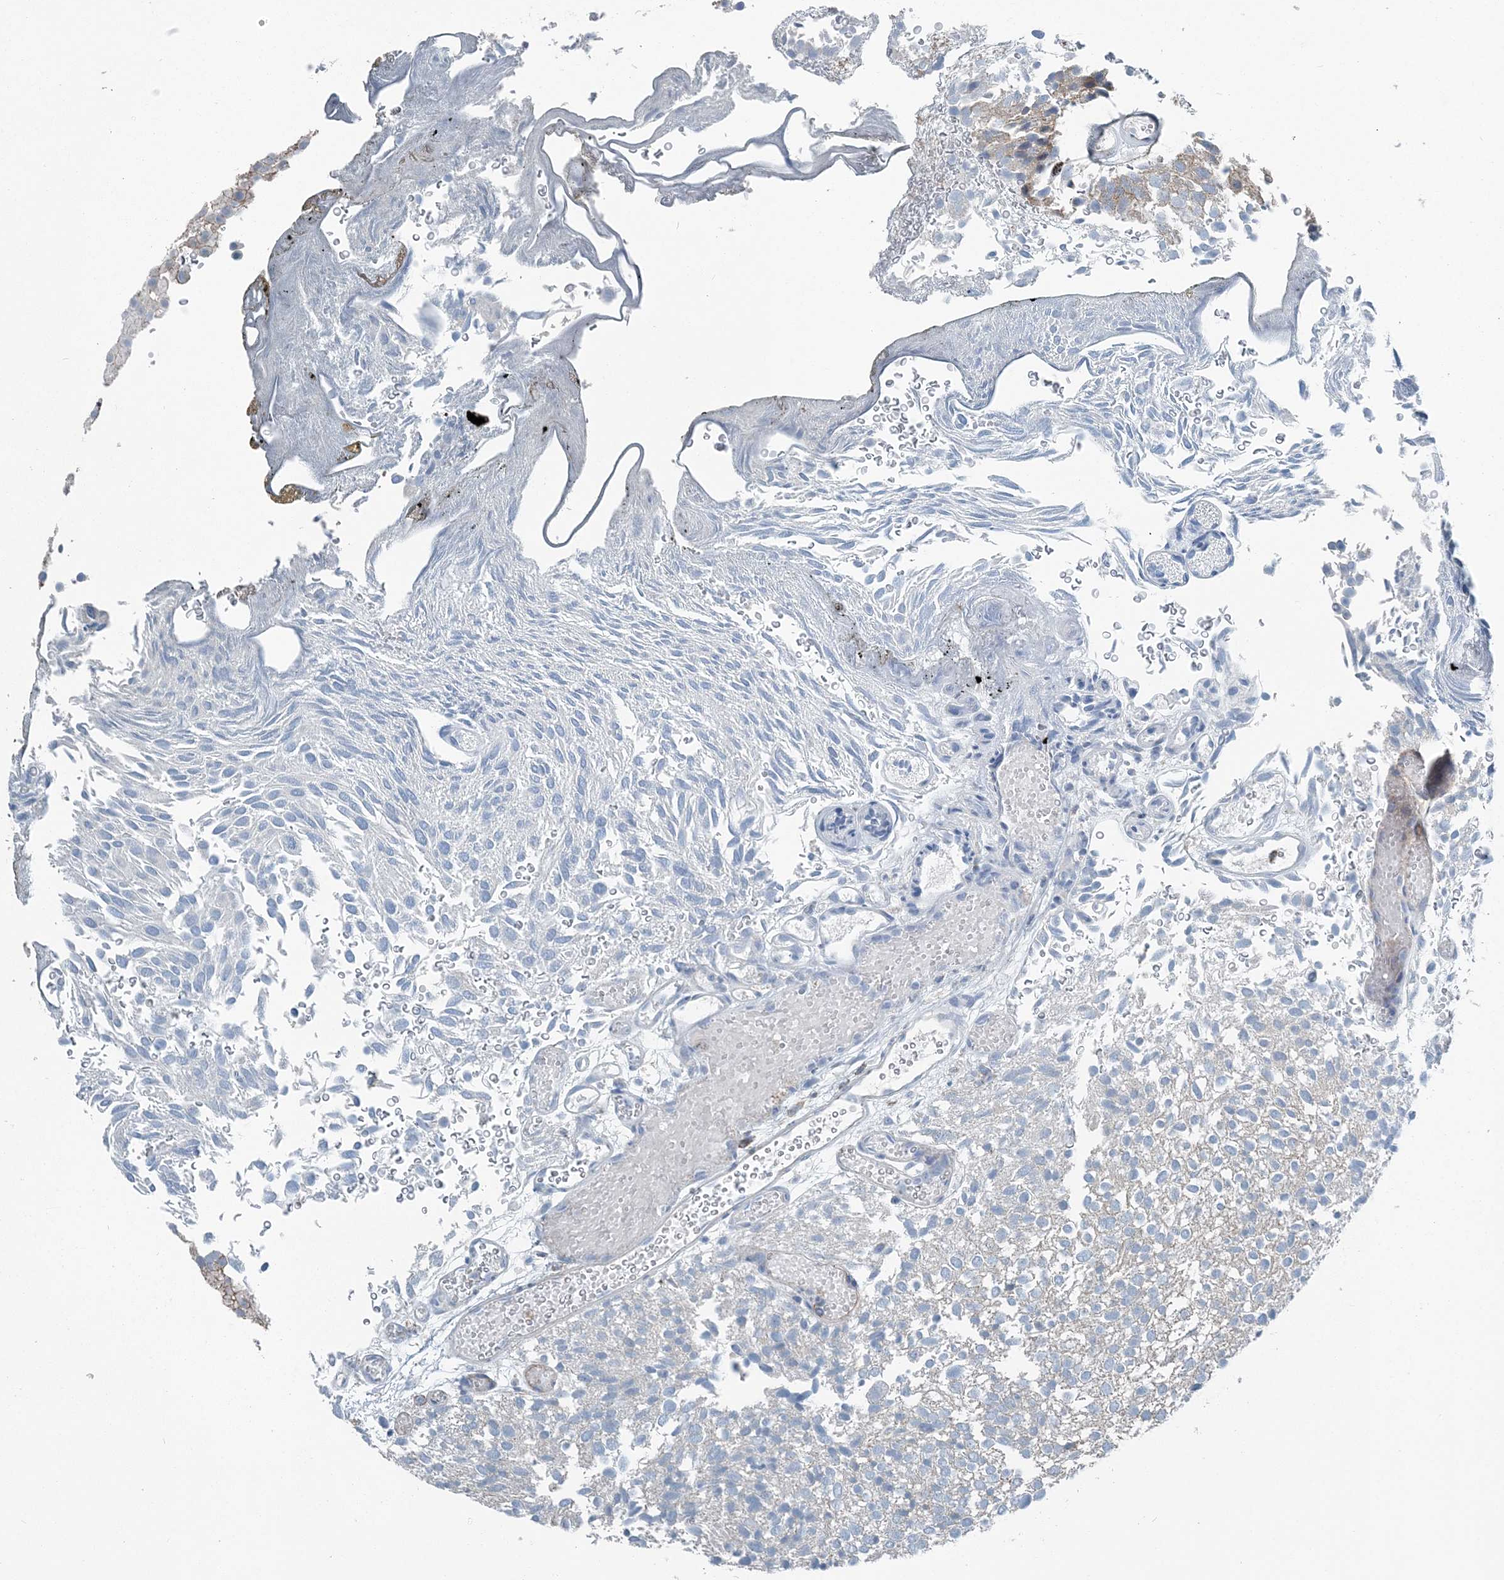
{"staining": {"intensity": "negative", "quantity": "none", "location": "none"}, "tissue": "urothelial cancer", "cell_type": "Tumor cells", "image_type": "cancer", "snomed": [{"axis": "morphology", "description": "Urothelial carcinoma, Low grade"}, {"axis": "topography", "description": "Urinary bladder"}], "caption": "This is a histopathology image of immunohistochemistry staining of urothelial cancer, which shows no staining in tumor cells. (Immunohistochemistry, brightfield microscopy, high magnification).", "gene": "CFL1", "patient": {"sex": "male", "age": 78}}